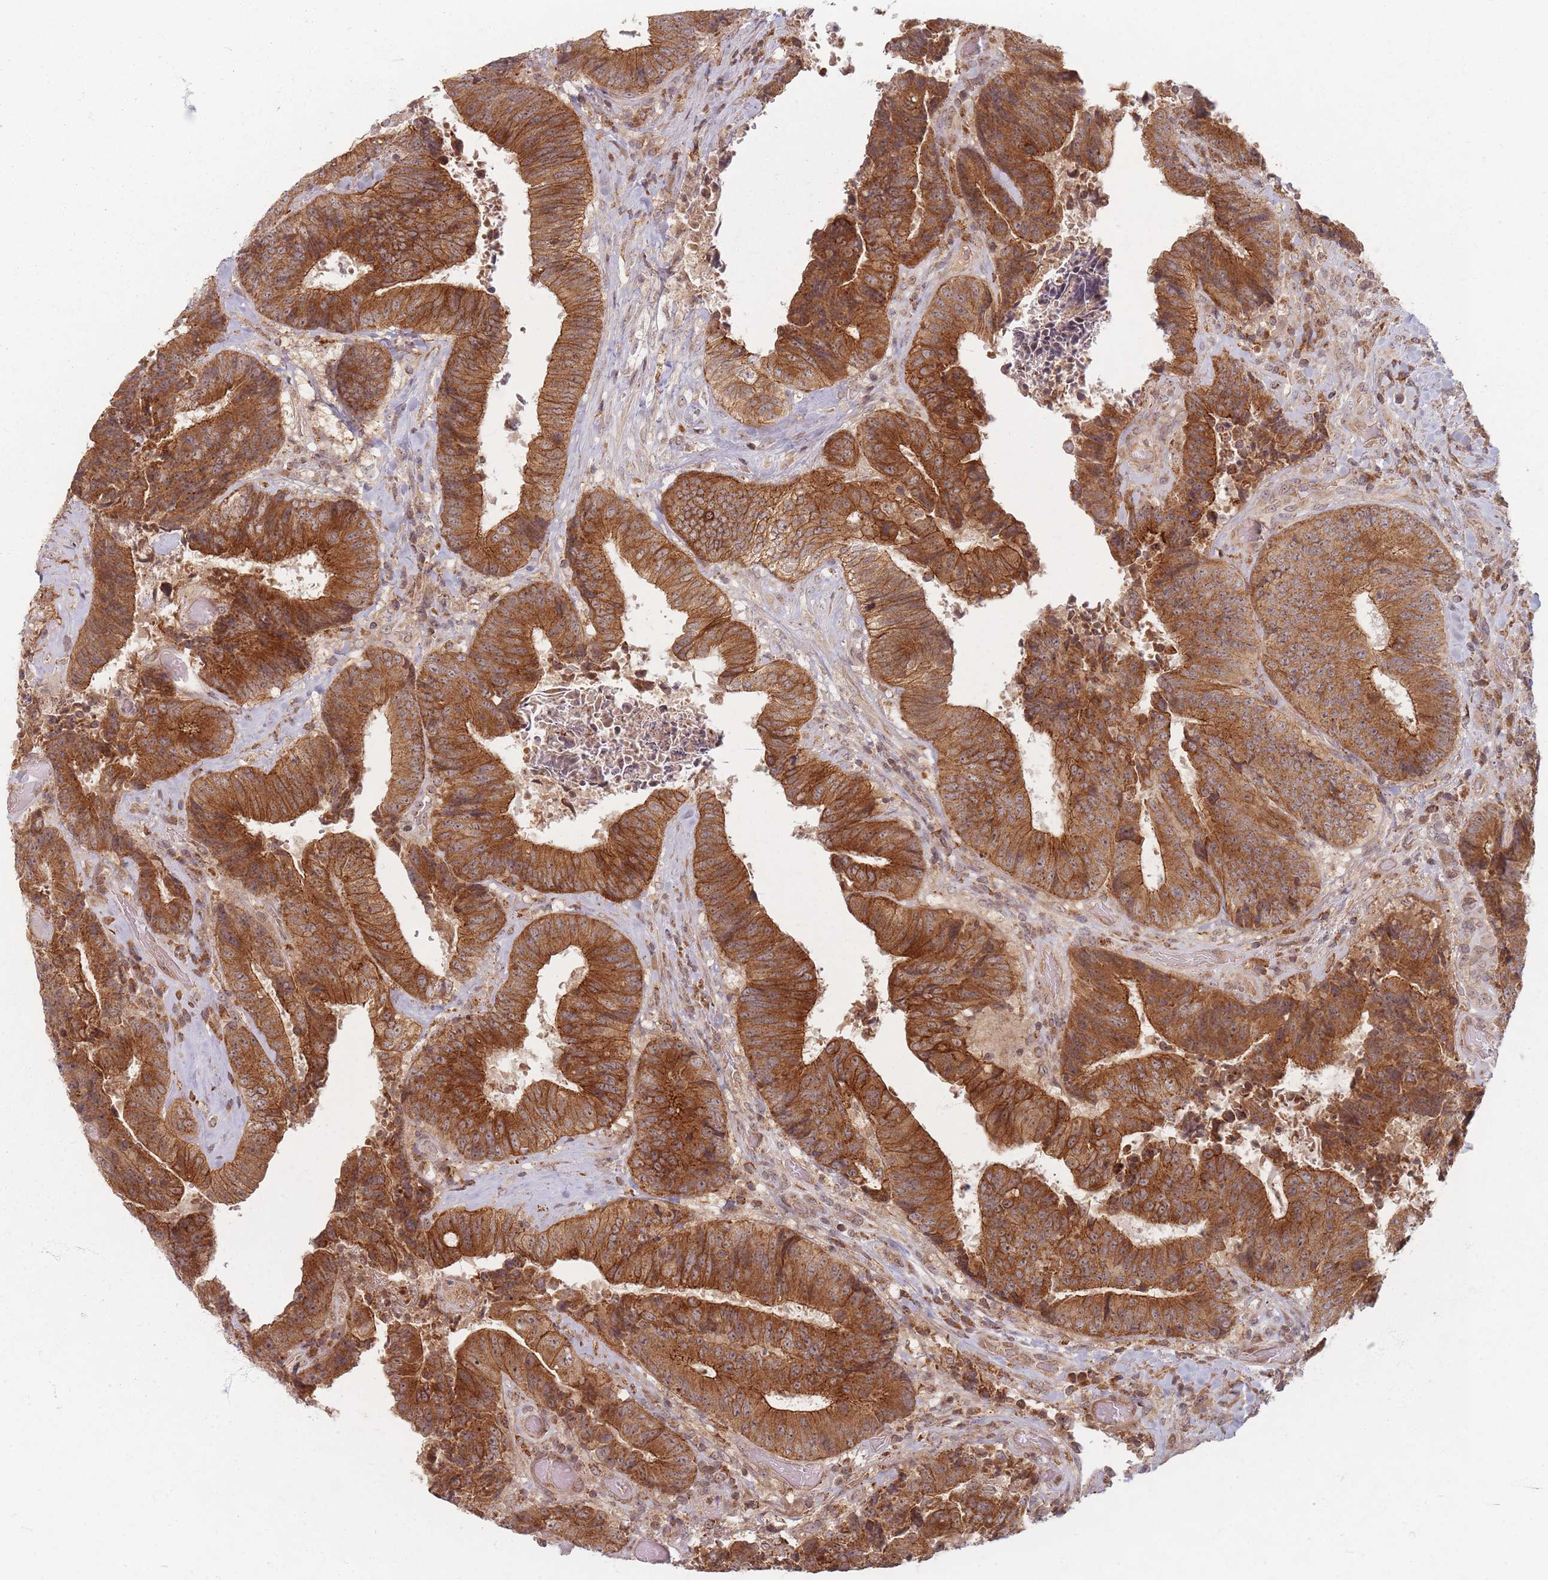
{"staining": {"intensity": "strong", "quantity": ">75%", "location": "cytoplasmic/membranous"}, "tissue": "colorectal cancer", "cell_type": "Tumor cells", "image_type": "cancer", "snomed": [{"axis": "morphology", "description": "Adenocarcinoma, NOS"}, {"axis": "topography", "description": "Rectum"}], "caption": "Human colorectal adenocarcinoma stained with a protein marker exhibits strong staining in tumor cells.", "gene": "RADX", "patient": {"sex": "male", "age": 72}}